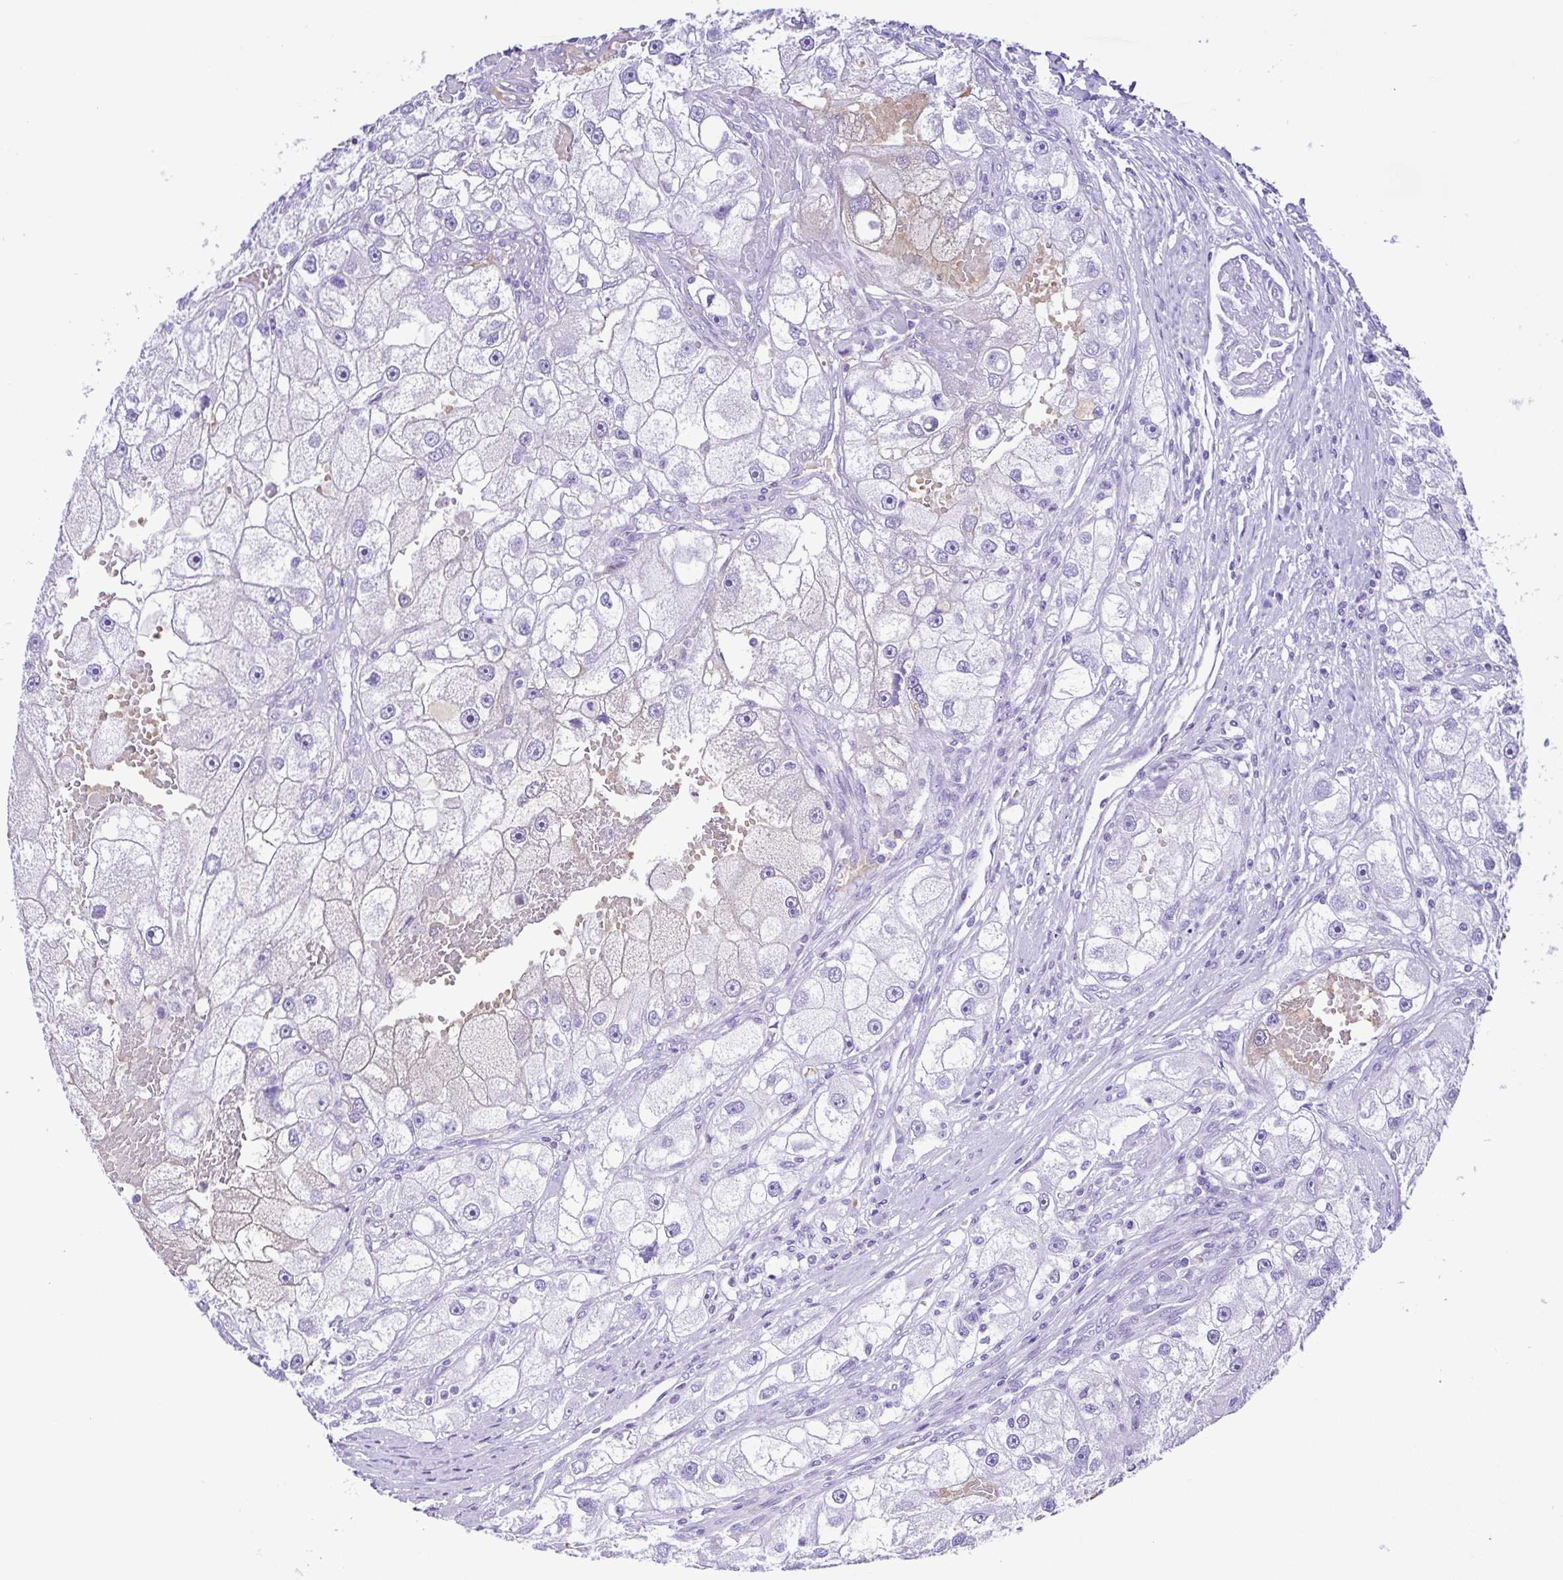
{"staining": {"intensity": "negative", "quantity": "none", "location": "none"}, "tissue": "renal cancer", "cell_type": "Tumor cells", "image_type": "cancer", "snomed": [{"axis": "morphology", "description": "Adenocarcinoma, NOS"}, {"axis": "topography", "description": "Kidney"}], "caption": "Protein analysis of adenocarcinoma (renal) reveals no significant staining in tumor cells.", "gene": "SYT1", "patient": {"sex": "male", "age": 63}}